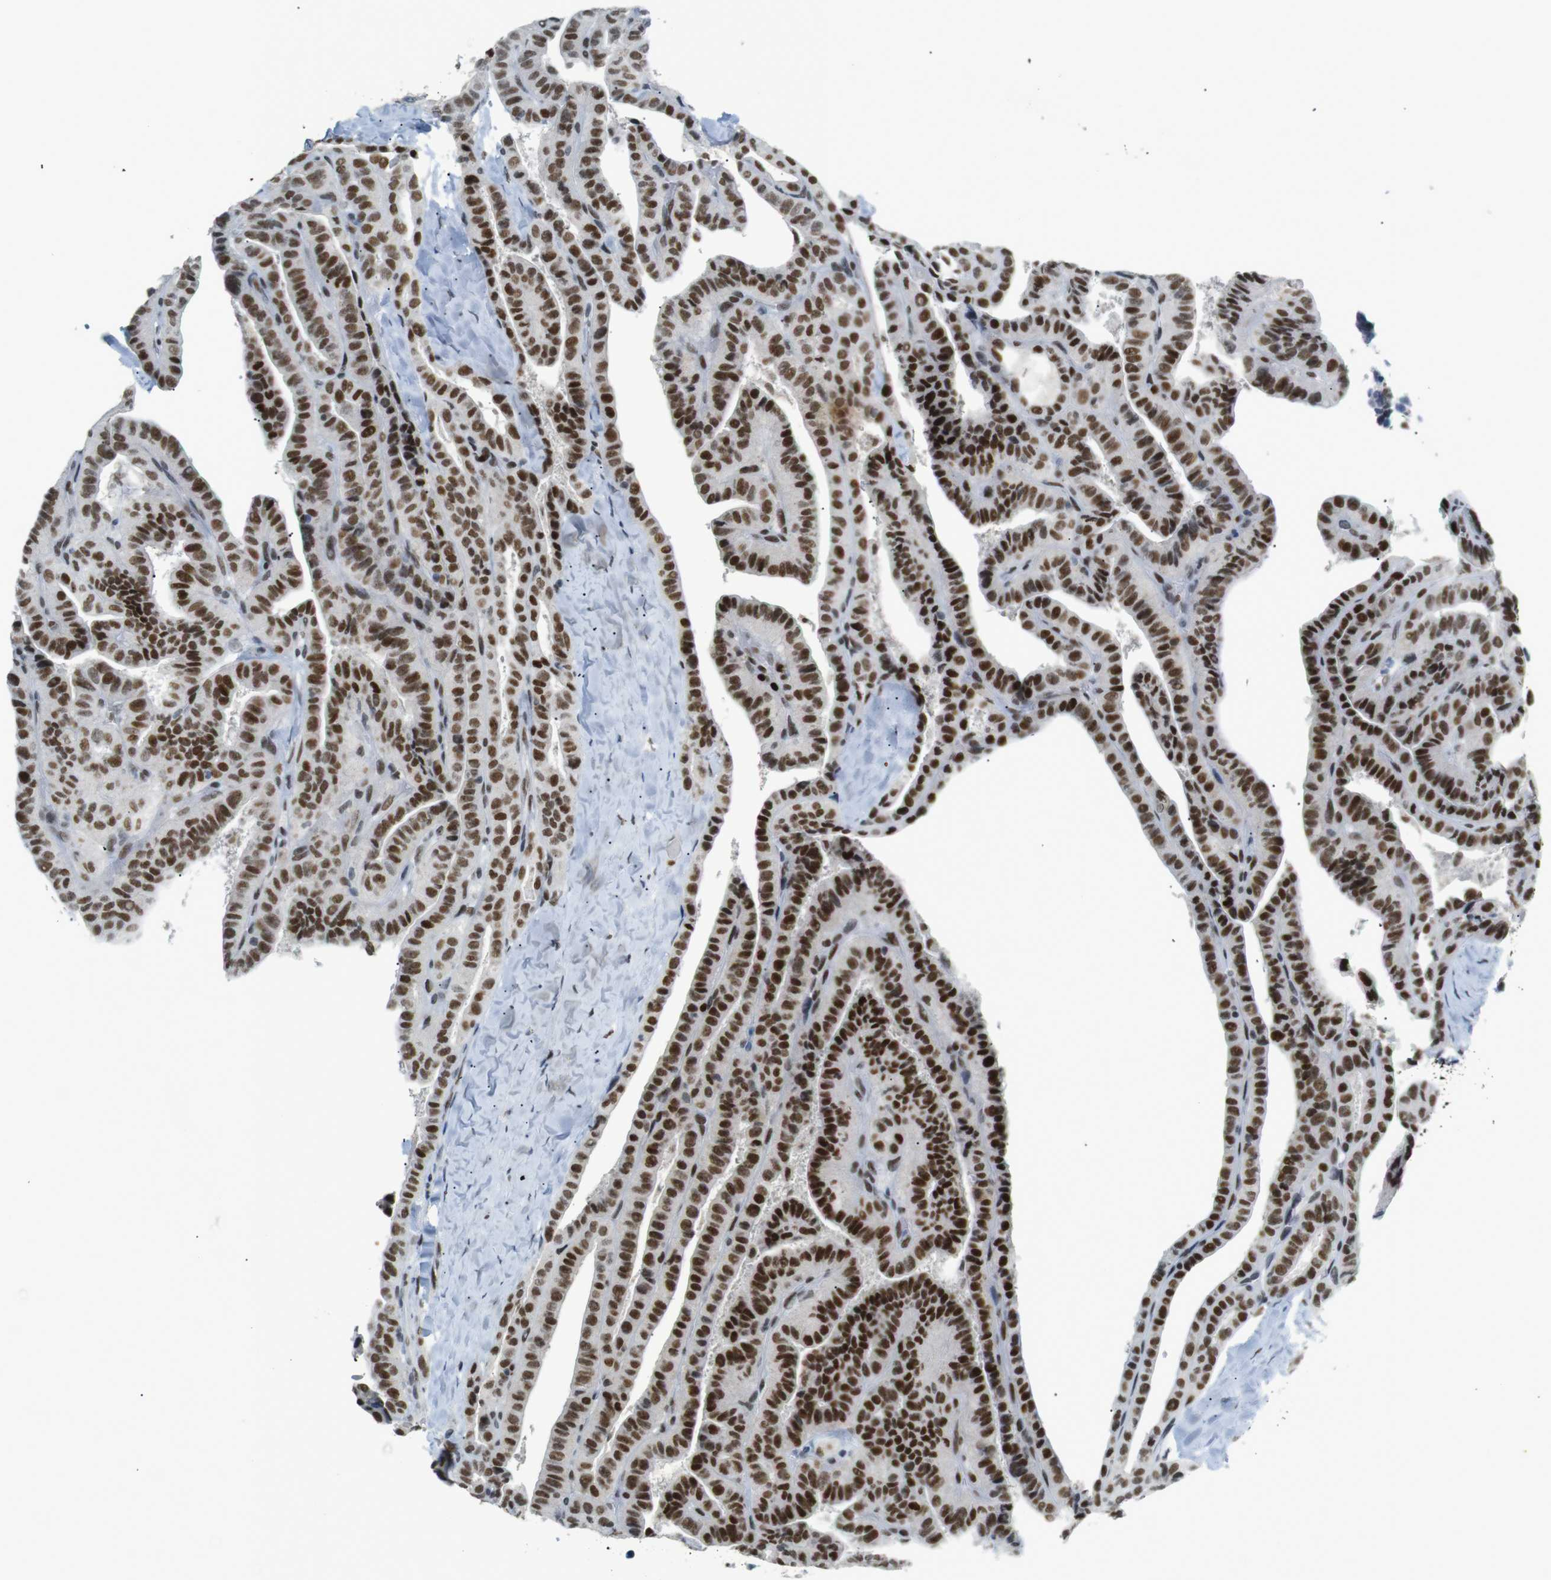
{"staining": {"intensity": "strong", "quantity": ">75%", "location": "nuclear"}, "tissue": "thyroid cancer", "cell_type": "Tumor cells", "image_type": "cancer", "snomed": [{"axis": "morphology", "description": "Papillary adenocarcinoma, NOS"}, {"axis": "topography", "description": "Thyroid gland"}], "caption": "Immunohistochemical staining of human thyroid cancer displays high levels of strong nuclear positivity in about >75% of tumor cells.", "gene": "RIOX2", "patient": {"sex": "male", "age": 77}}